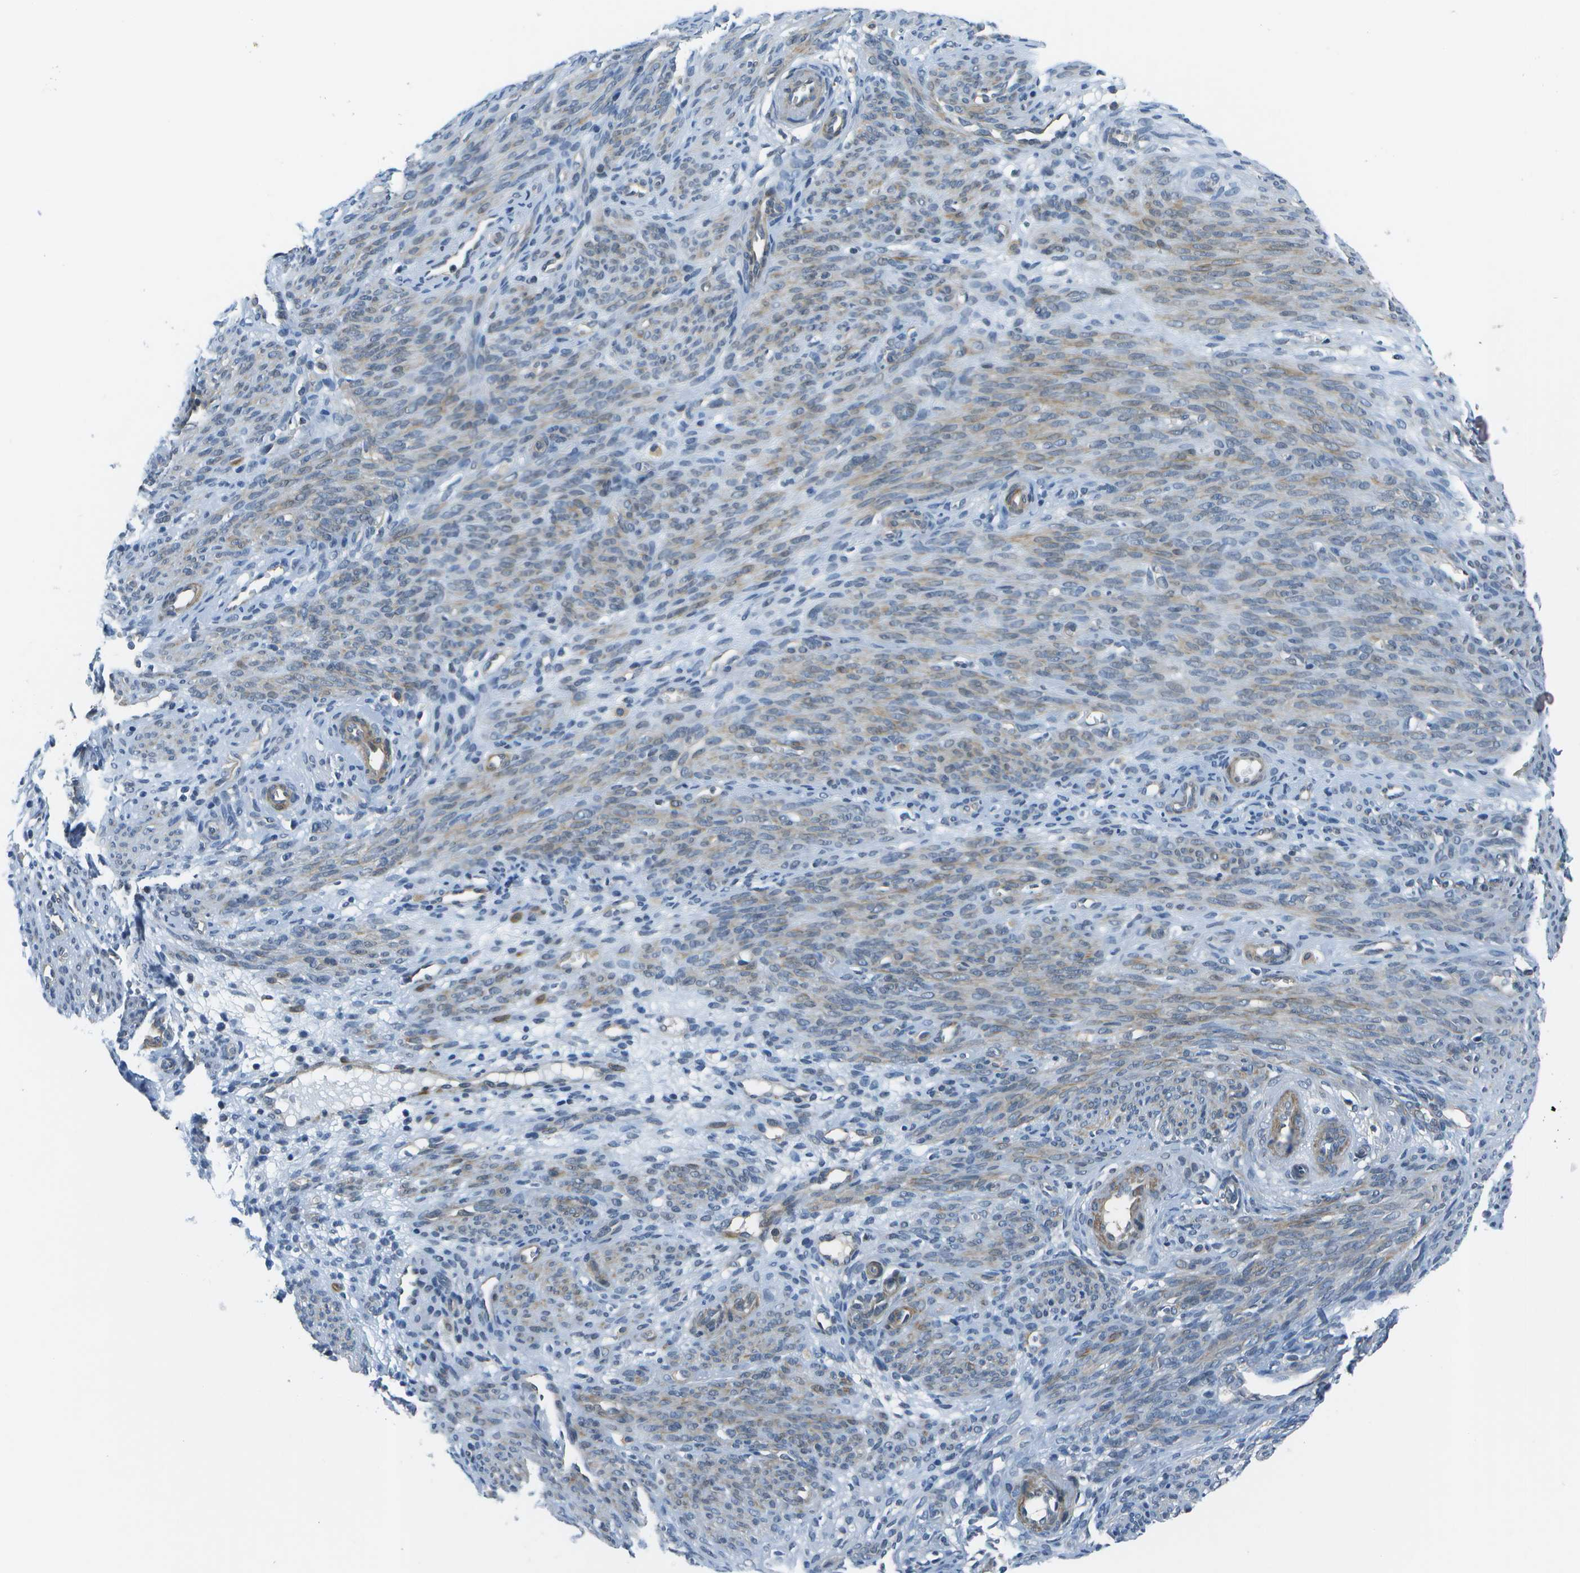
{"staining": {"intensity": "negative", "quantity": "none", "location": "none"}, "tissue": "endometrium", "cell_type": "Cells in endometrial stroma", "image_type": "normal", "snomed": [{"axis": "morphology", "description": "Normal tissue, NOS"}, {"axis": "morphology", "description": "Adenocarcinoma, NOS"}, {"axis": "topography", "description": "Endometrium"}, {"axis": "topography", "description": "Ovary"}], "caption": "A histopathology image of endometrium stained for a protein reveals no brown staining in cells in endometrial stroma.", "gene": "ENPP5", "patient": {"sex": "female", "age": 68}}